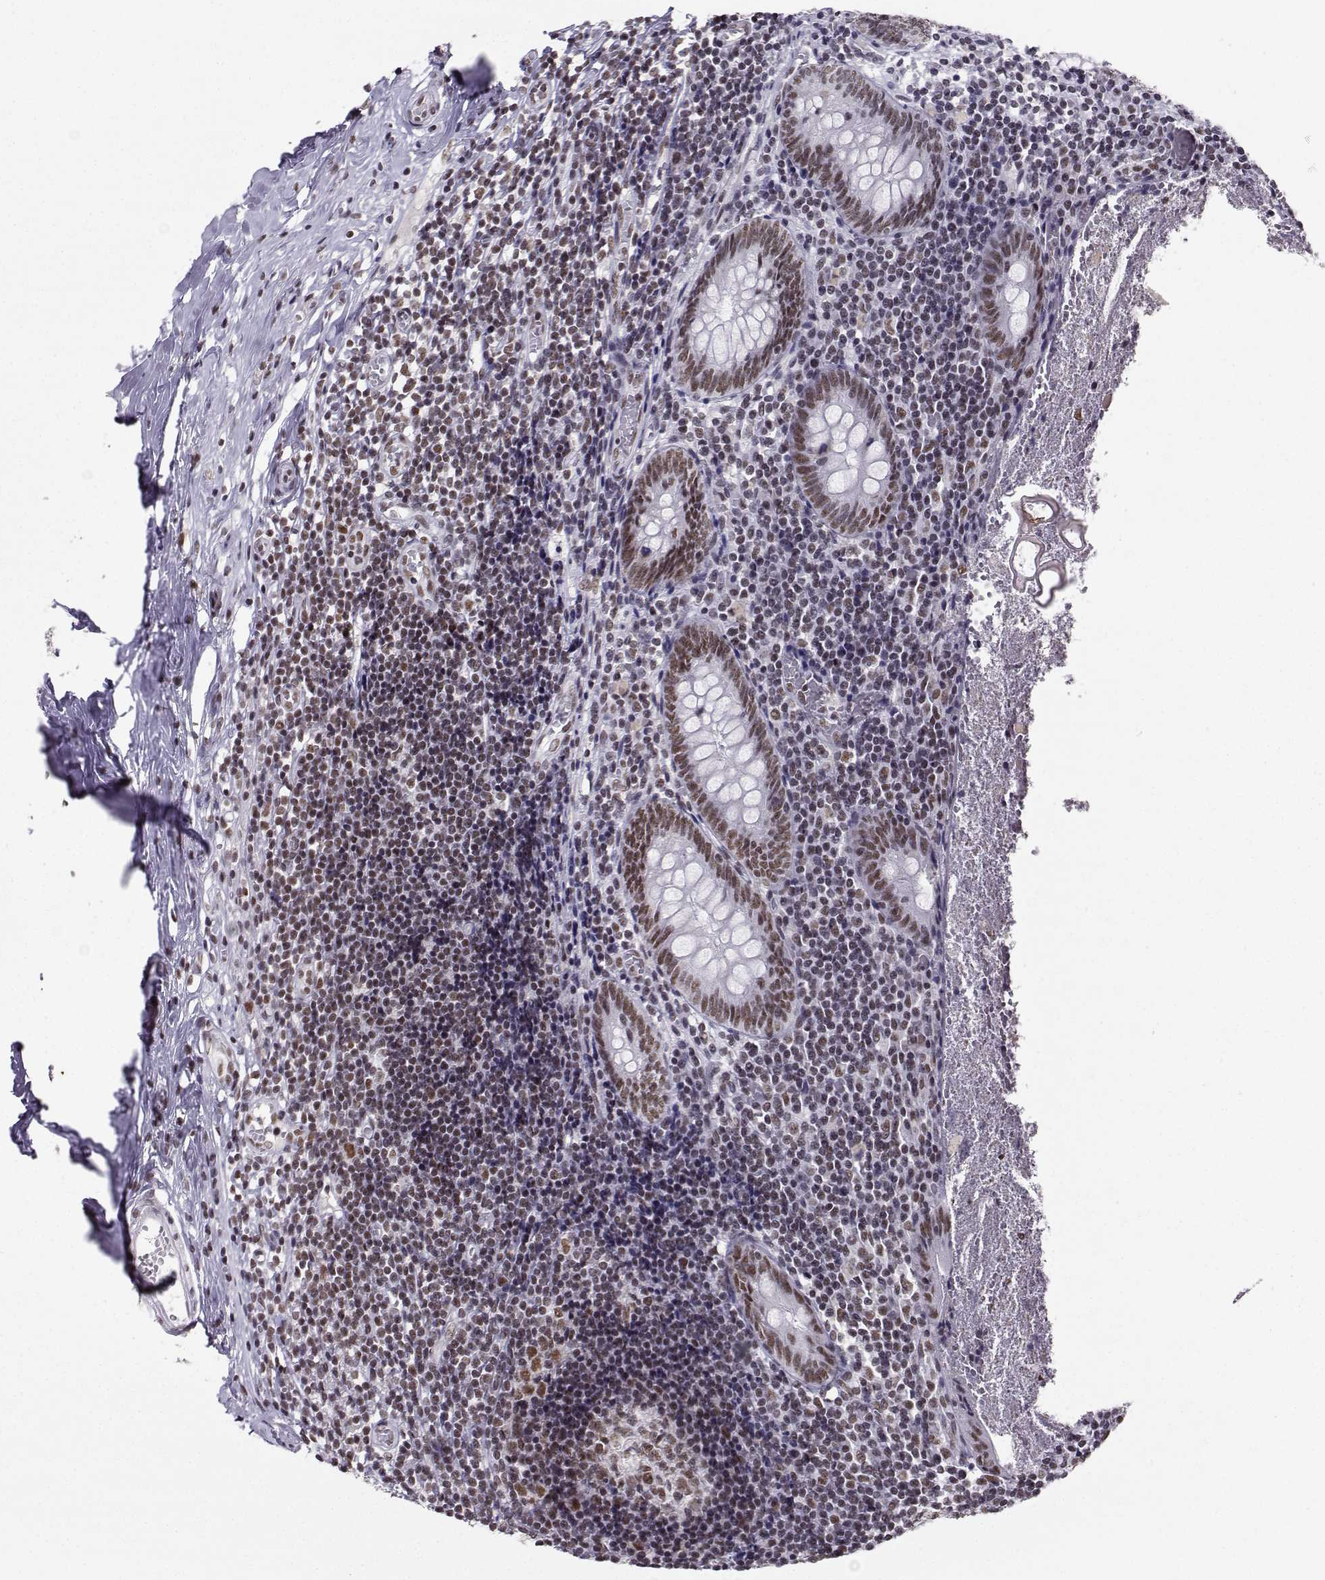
{"staining": {"intensity": "strong", "quantity": "25%-75%", "location": "nuclear"}, "tissue": "appendix", "cell_type": "Glandular cells", "image_type": "normal", "snomed": [{"axis": "morphology", "description": "Normal tissue, NOS"}, {"axis": "topography", "description": "Appendix"}], "caption": "Human appendix stained with a brown dye exhibits strong nuclear positive expression in about 25%-75% of glandular cells.", "gene": "SNRPB2", "patient": {"sex": "female", "age": 23}}